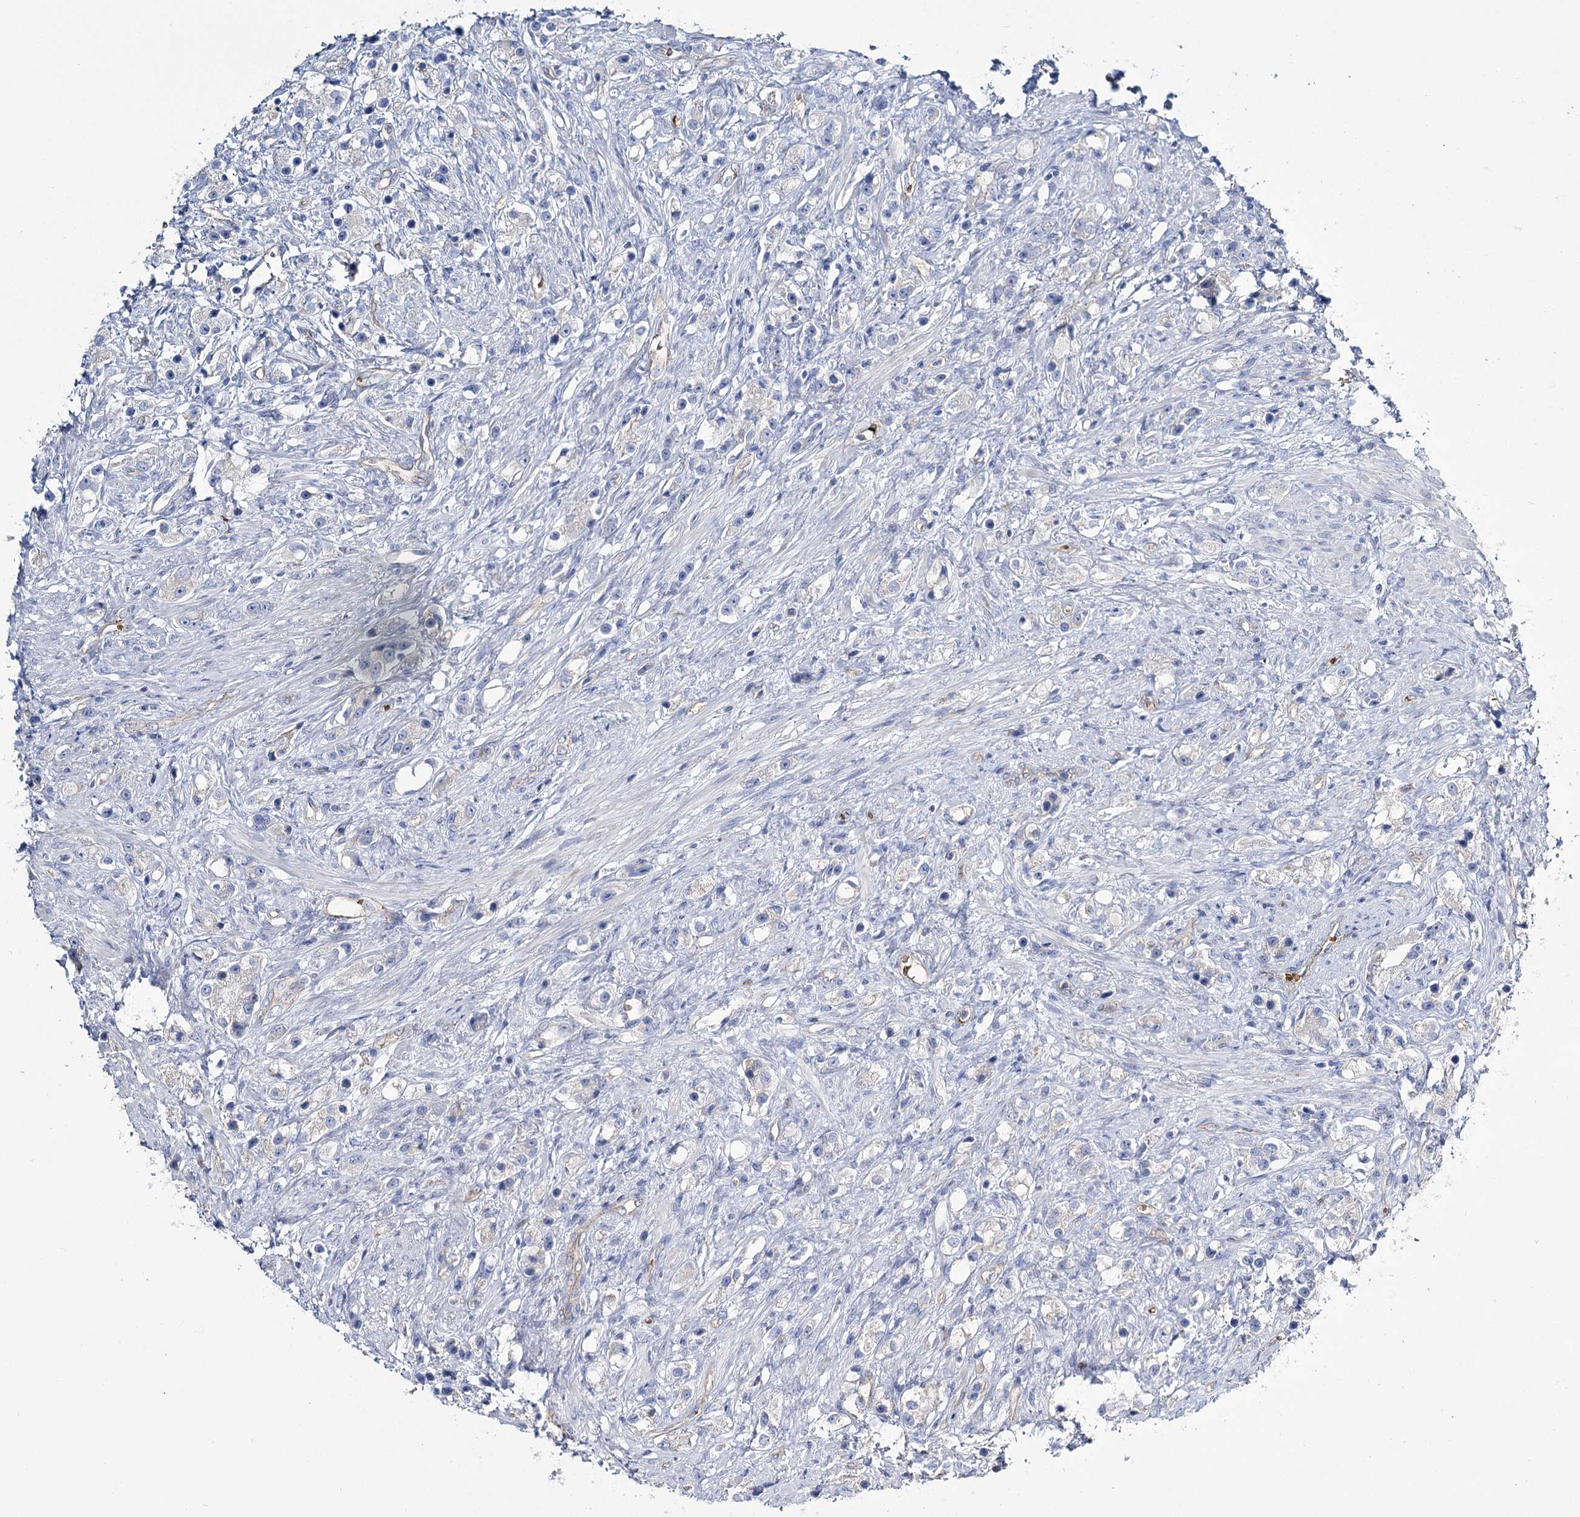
{"staining": {"intensity": "negative", "quantity": "none", "location": "none"}, "tissue": "prostate cancer", "cell_type": "Tumor cells", "image_type": "cancer", "snomed": [{"axis": "morphology", "description": "Adenocarcinoma, High grade"}, {"axis": "topography", "description": "Prostate"}], "caption": "IHC of prostate cancer (adenocarcinoma (high-grade)) demonstrates no expression in tumor cells. (DAB (3,3'-diaminobenzidine) immunohistochemistry (IHC) with hematoxylin counter stain).", "gene": "GBF1", "patient": {"sex": "male", "age": 63}}